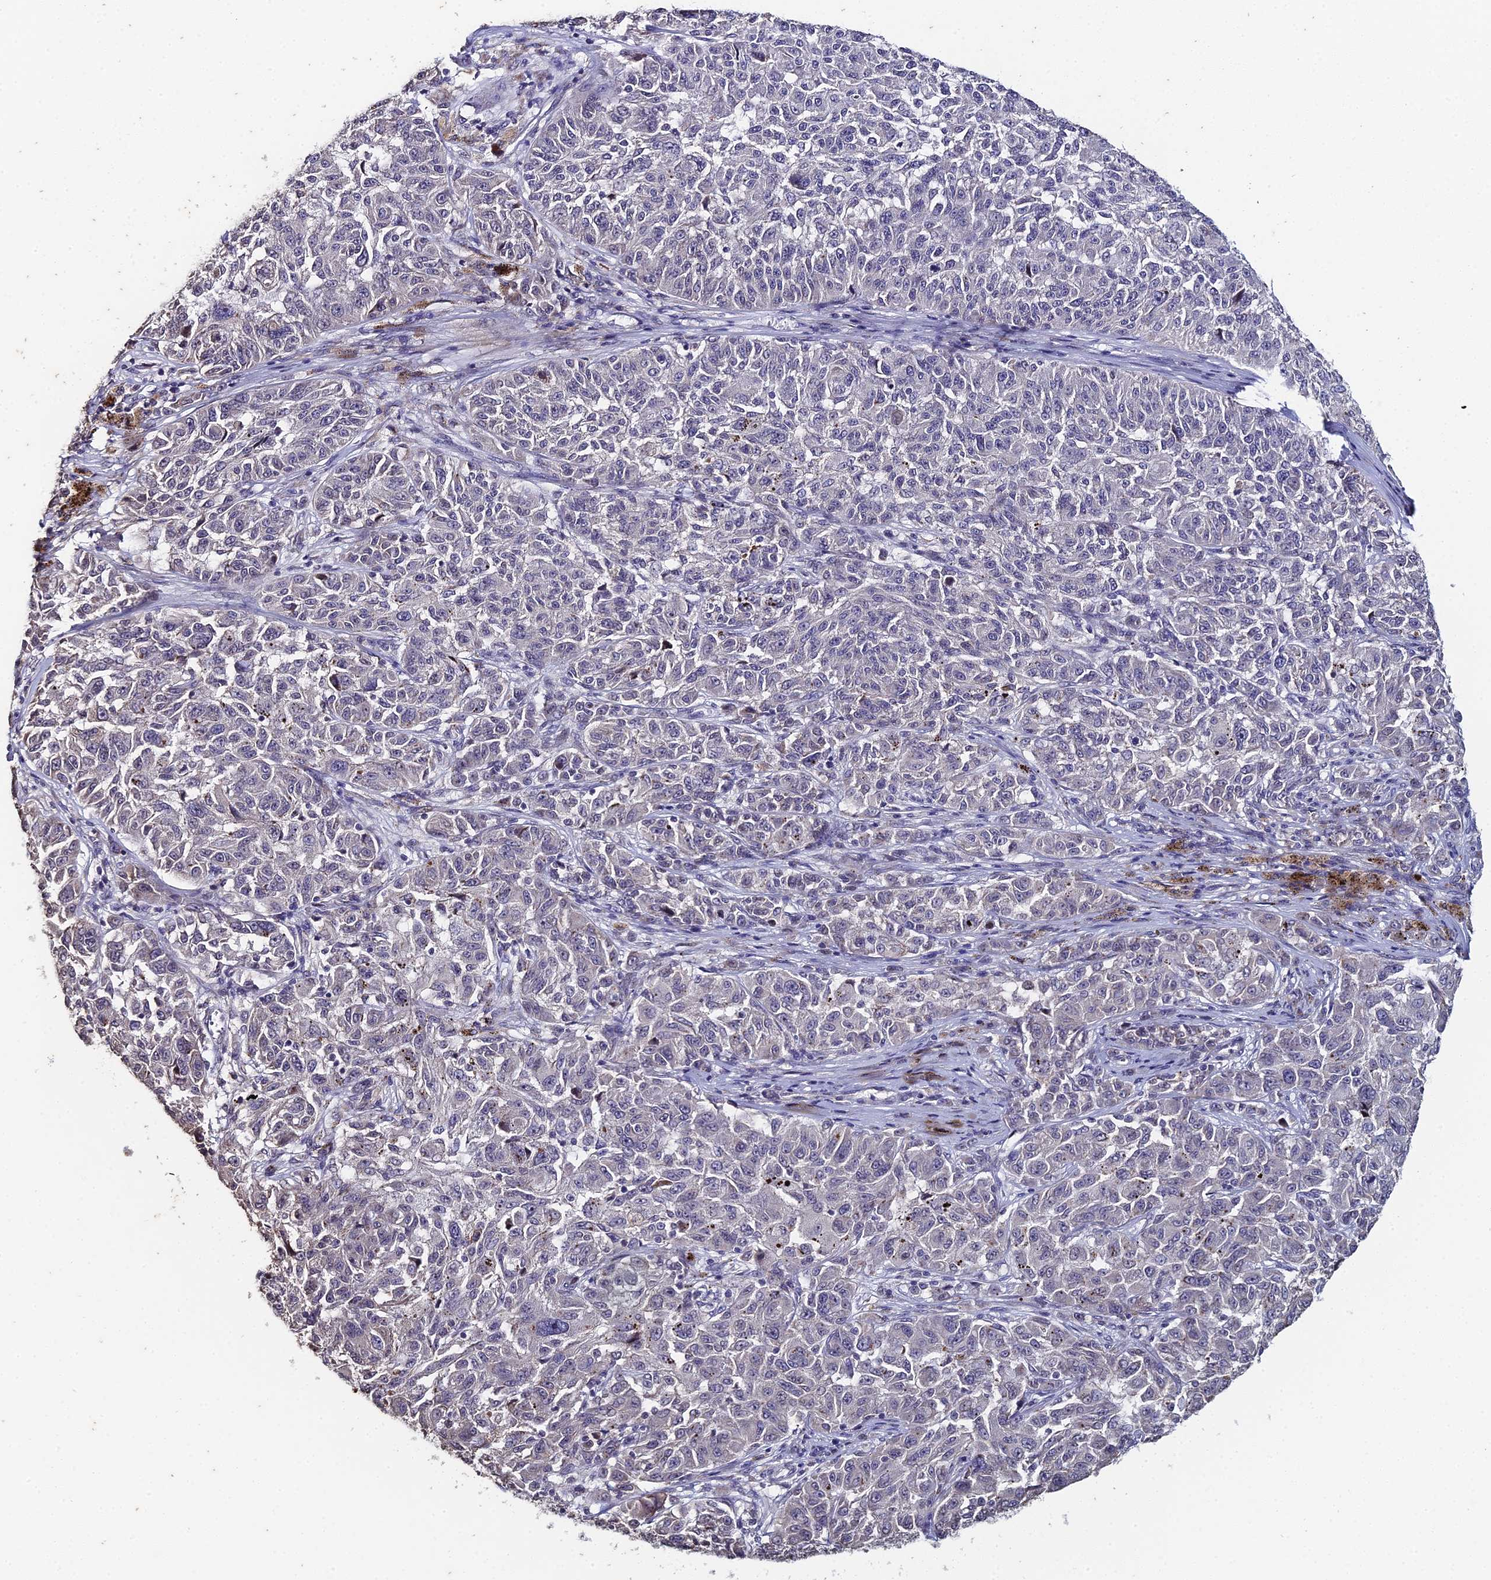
{"staining": {"intensity": "negative", "quantity": "none", "location": "none"}, "tissue": "melanoma", "cell_type": "Tumor cells", "image_type": "cancer", "snomed": [{"axis": "morphology", "description": "Malignant melanoma, NOS"}, {"axis": "topography", "description": "Skin"}], "caption": "A micrograph of melanoma stained for a protein exhibits no brown staining in tumor cells.", "gene": "PRR22", "patient": {"sex": "male", "age": 53}}